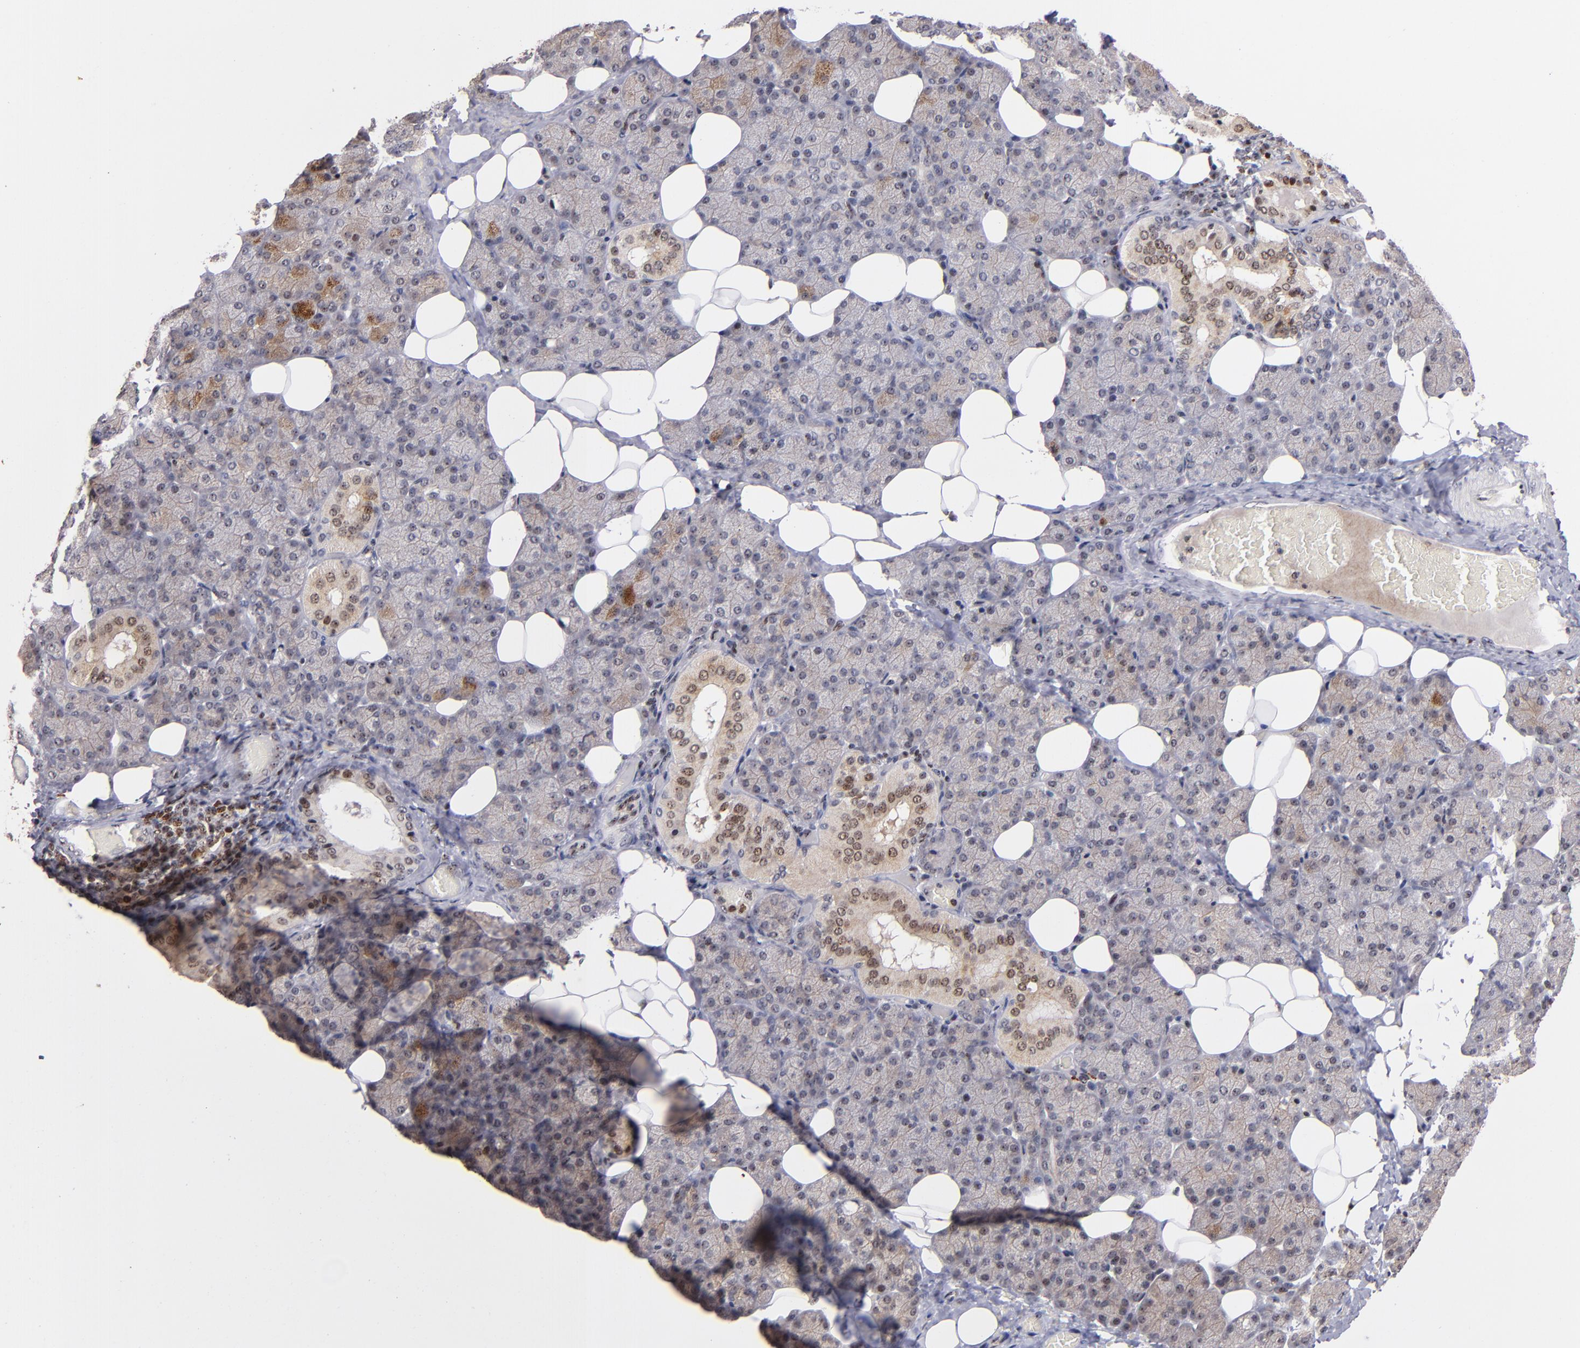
{"staining": {"intensity": "moderate", "quantity": ">75%", "location": "cytoplasmic/membranous"}, "tissue": "salivary gland", "cell_type": "Glandular cells", "image_type": "normal", "snomed": [{"axis": "morphology", "description": "Normal tissue, NOS"}, {"axis": "topography", "description": "Lymph node"}, {"axis": "topography", "description": "Salivary gland"}], "caption": "An image of human salivary gland stained for a protein demonstrates moderate cytoplasmic/membranous brown staining in glandular cells.", "gene": "PCNX4", "patient": {"sex": "male", "age": 8}}